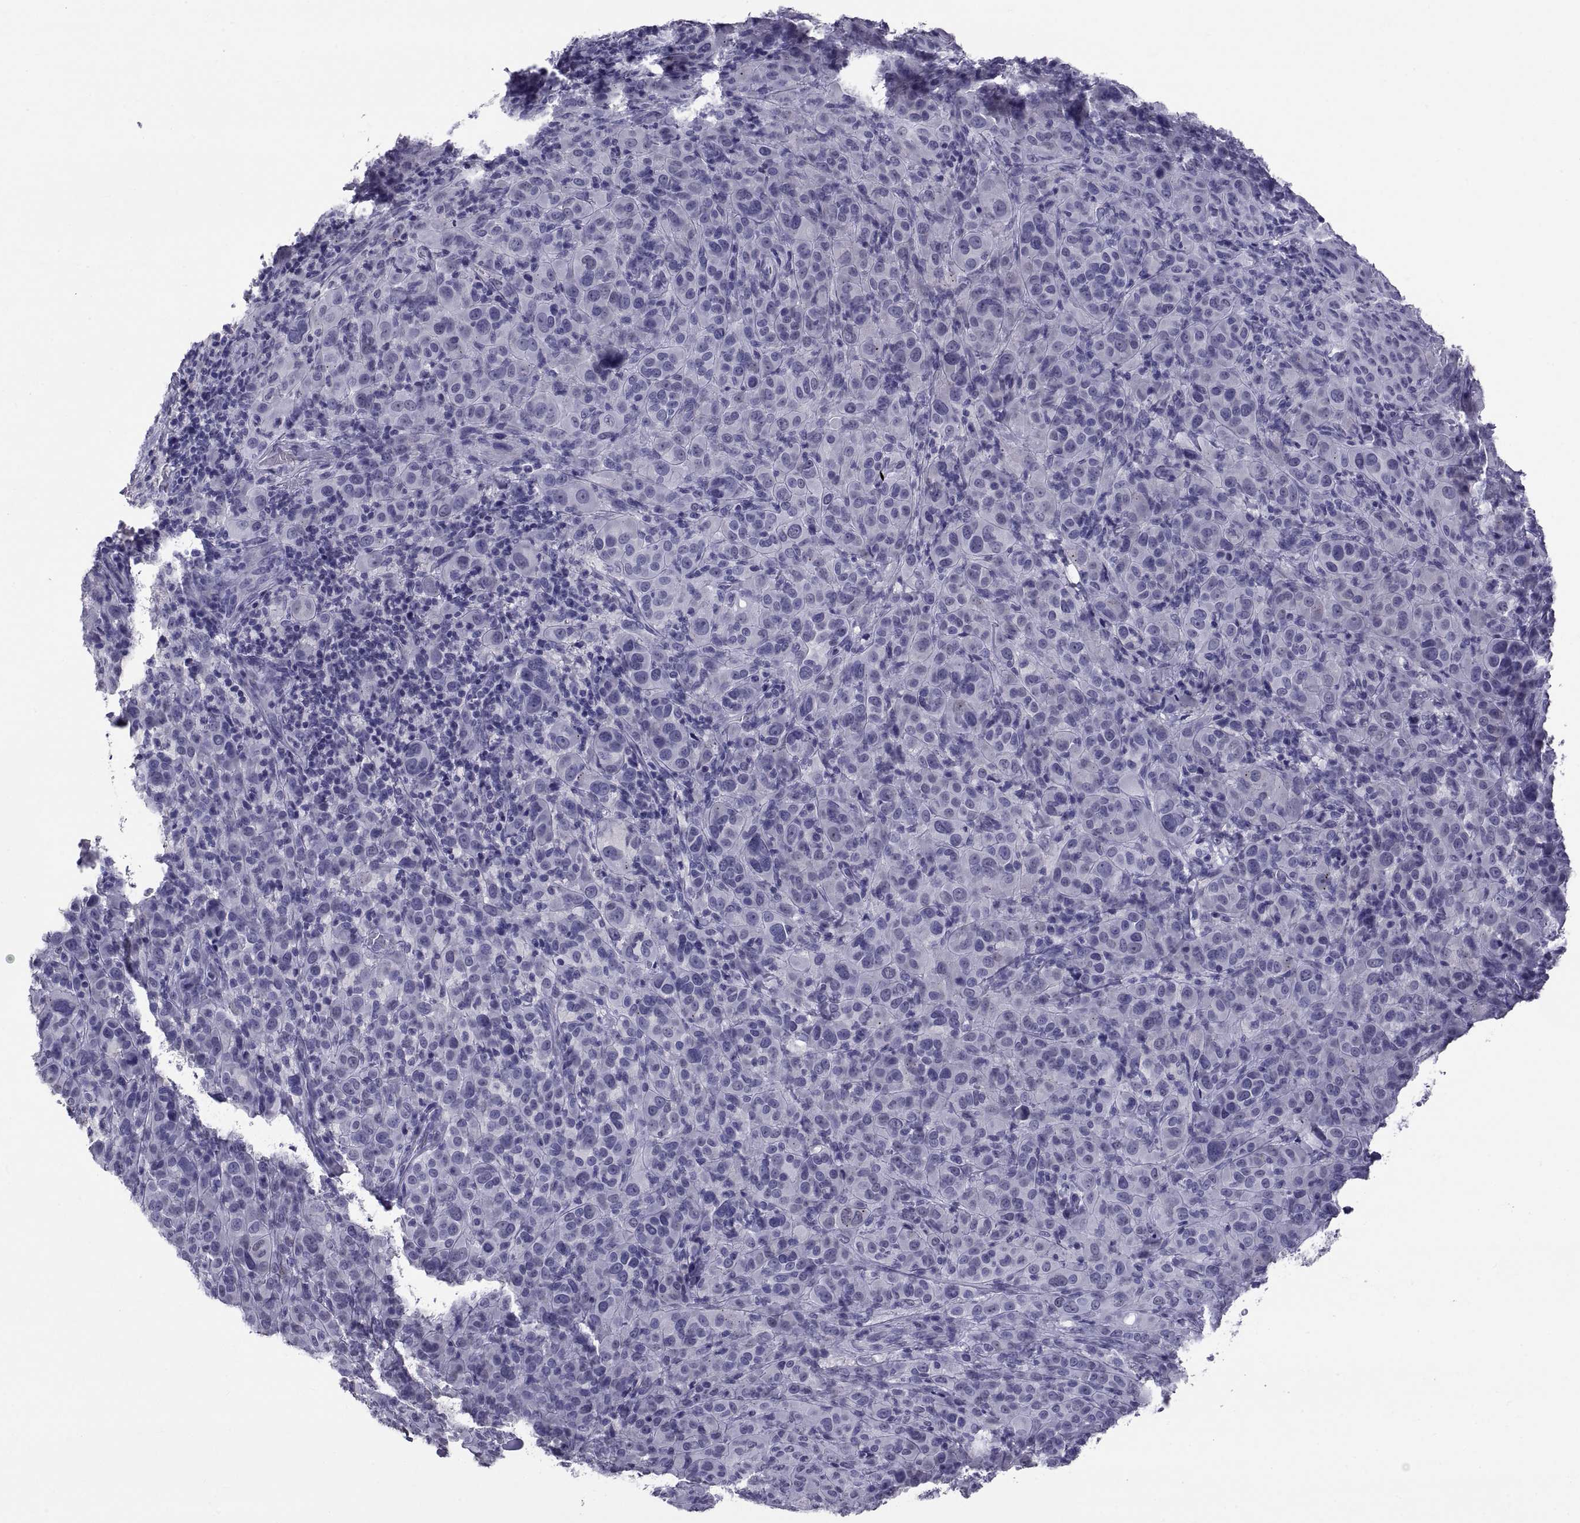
{"staining": {"intensity": "negative", "quantity": "none", "location": "none"}, "tissue": "melanoma", "cell_type": "Tumor cells", "image_type": "cancer", "snomed": [{"axis": "morphology", "description": "Malignant melanoma, NOS"}, {"axis": "topography", "description": "Skin"}], "caption": "Immunohistochemistry (IHC) of melanoma demonstrates no positivity in tumor cells.", "gene": "TGFBR3L", "patient": {"sex": "female", "age": 87}}